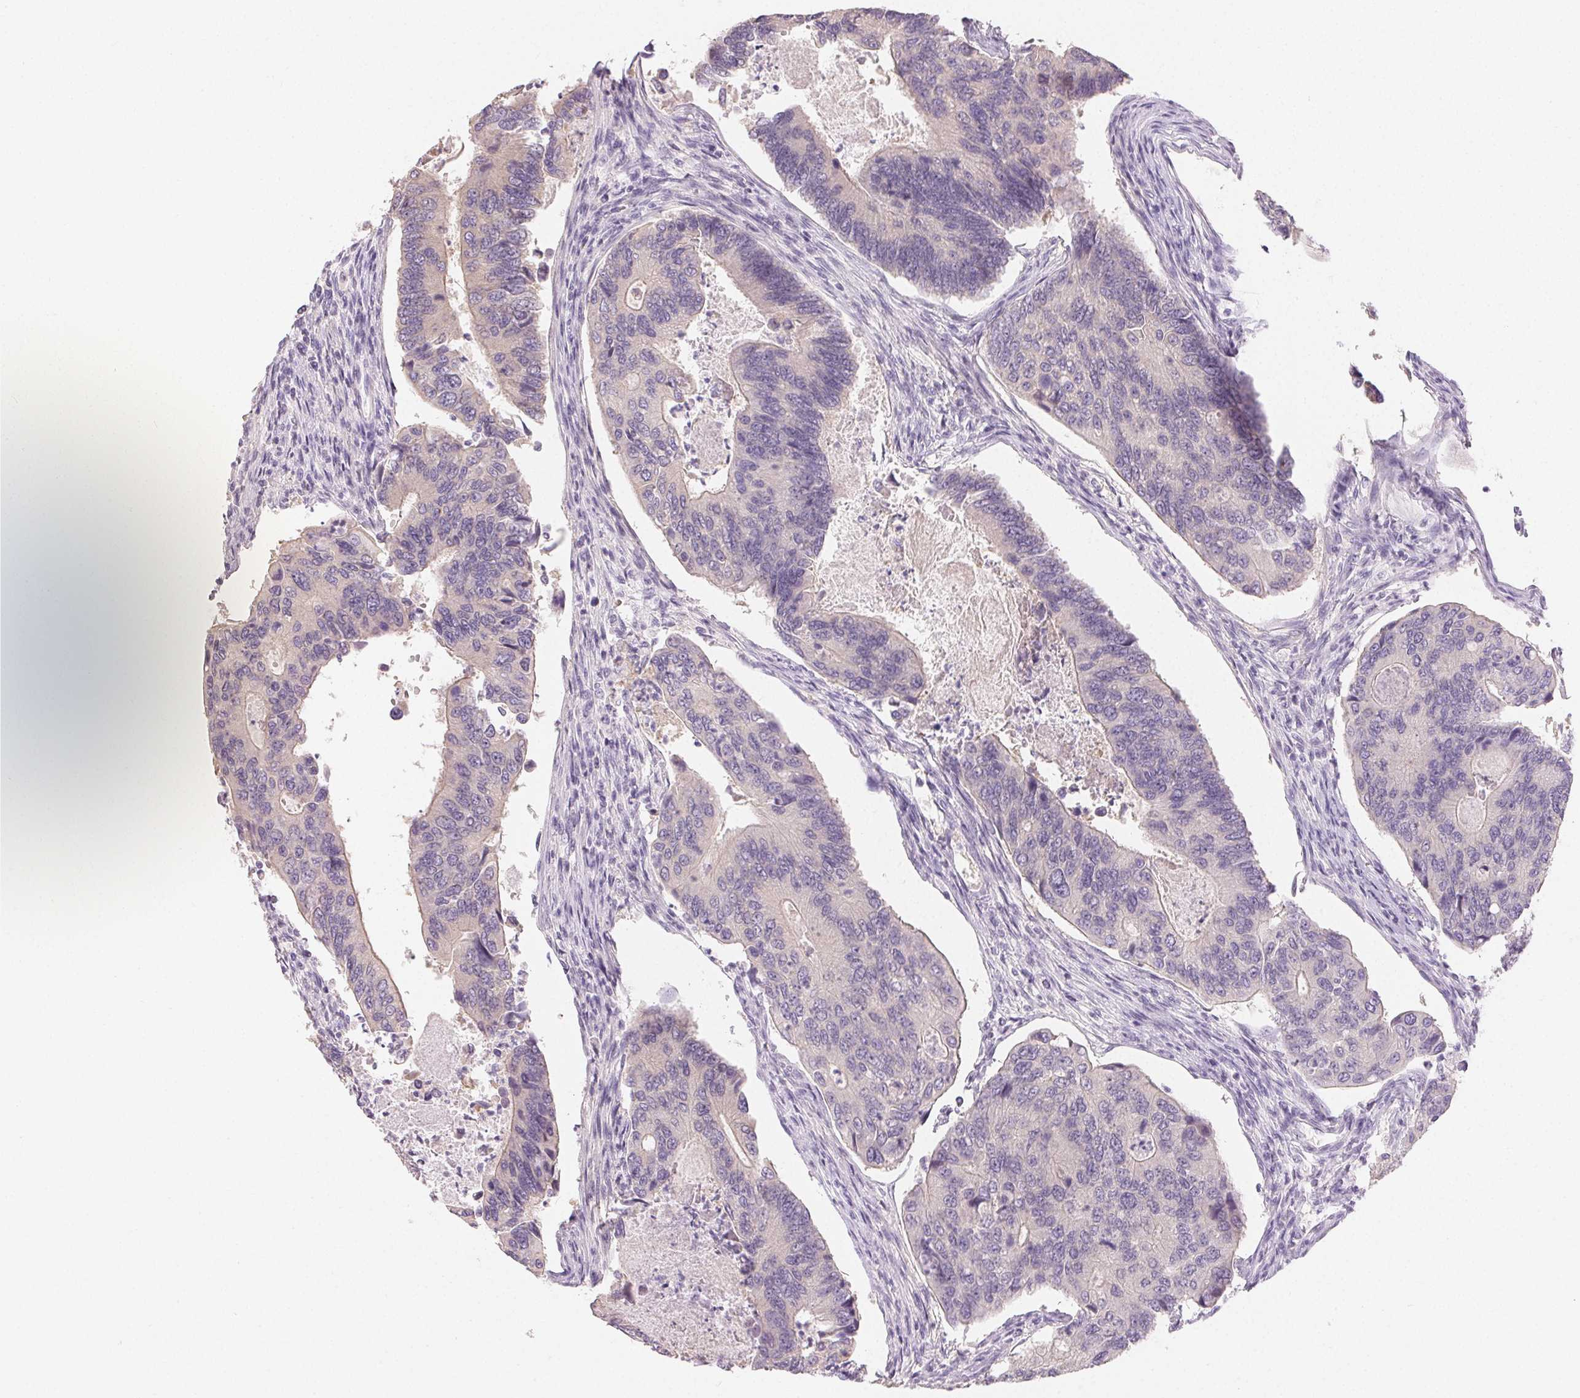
{"staining": {"intensity": "weak", "quantity": "<25%", "location": "cytoplasmic/membranous"}, "tissue": "colorectal cancer", "cell_type": "Tumor cells", "image_type": "cancer", "snomed": [{"axis": "morphology", "description": "Adenocarcinoma, NOS"}, {"axis": "topography", "description": "Colon"}], "caption": "The image shows no significant positivity in tumor cells of colorectal cancer (adenocarcinoma).", "gene": "SFTPD", "patient": {"sex": "female", "age": 67}}